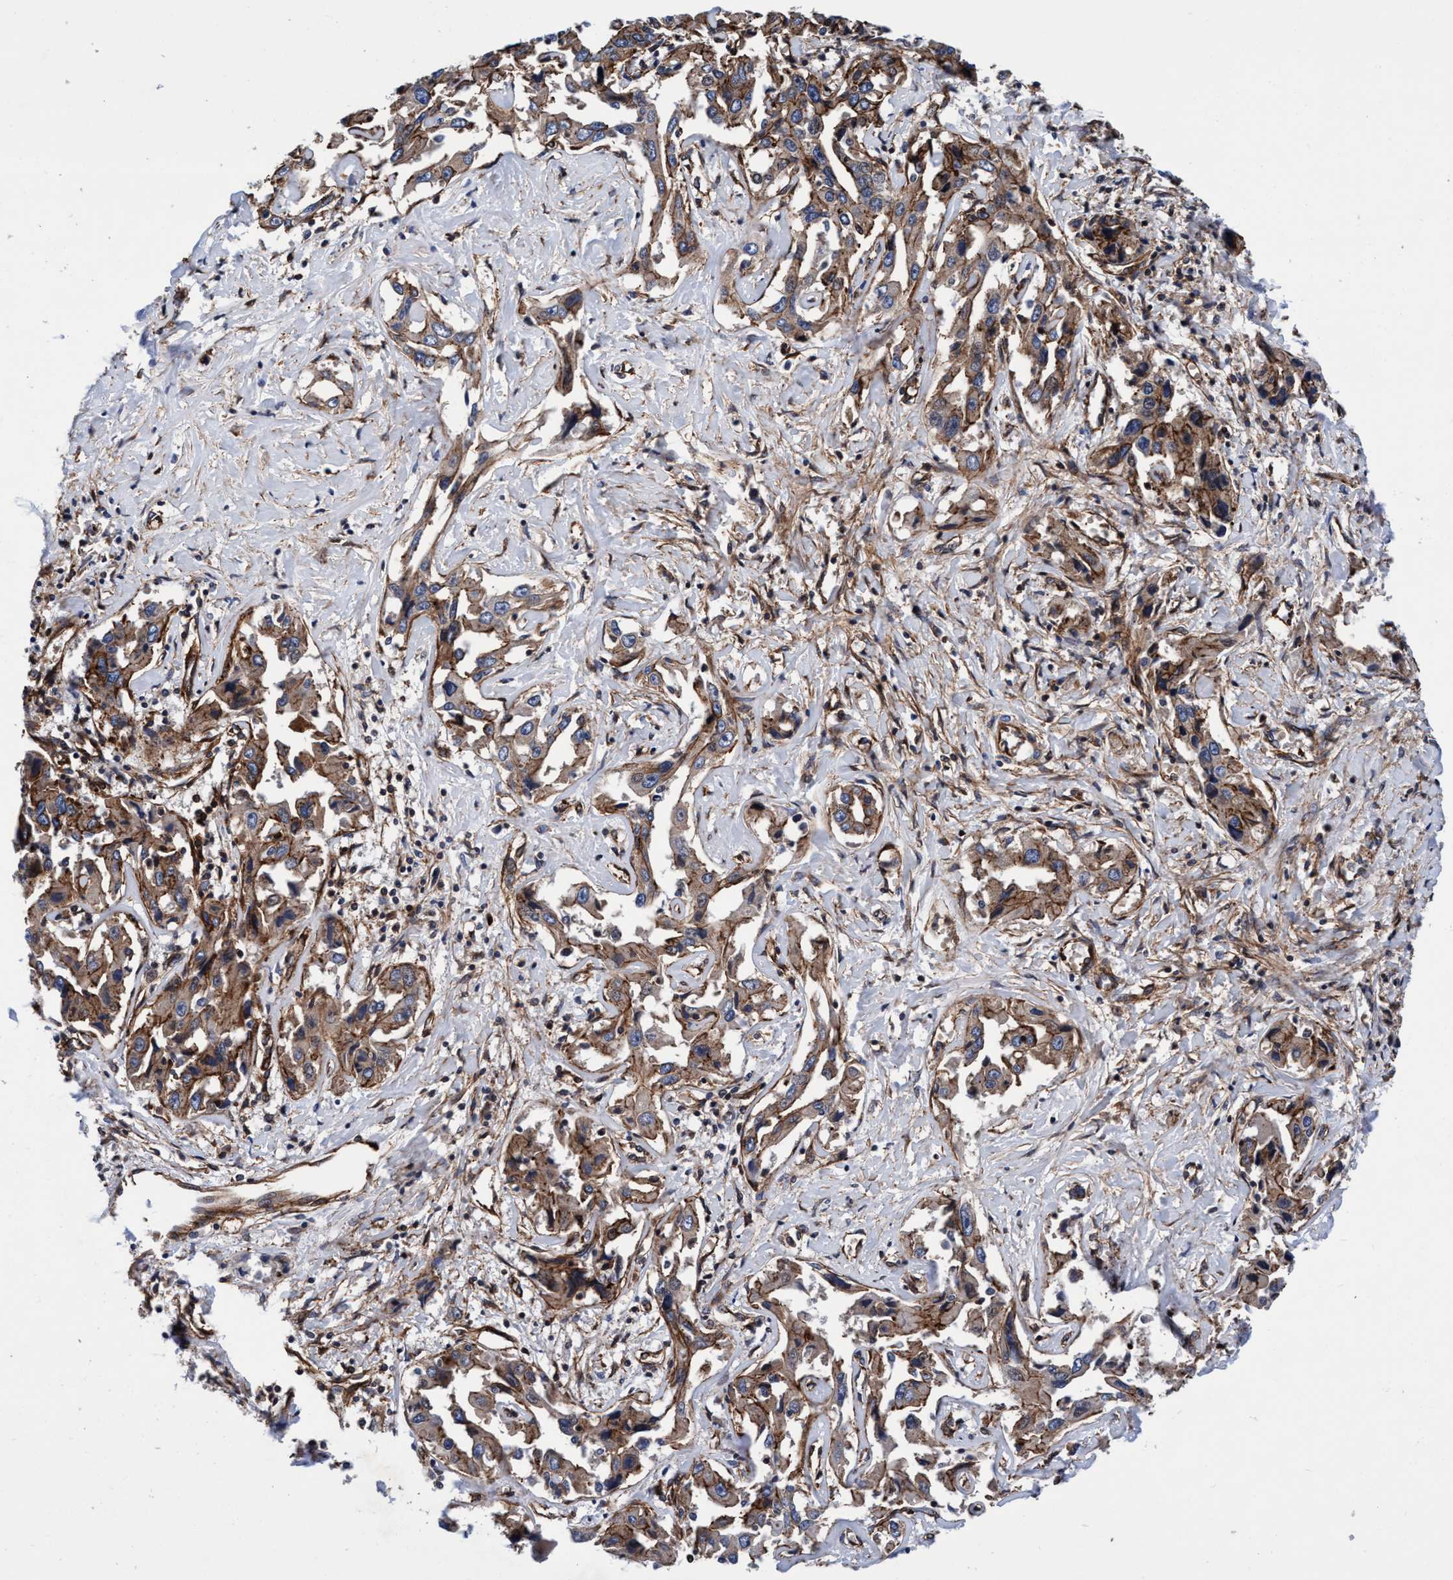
{"staining": {"intensity": "moderate", "quantity": ">75%", "location": "cytoplasmic/membranous"}, "tissue": "liver cancer", "cell_type": "Tumor cells", "image_type": "cancer", "snomed": [{"axis": "morphology", "description": "Cholangiocarcinoma"}, {"axis": "topography", "description": "Liver"}], "caption": "An immunohistochemistry histopathology image of neoplastic tissue is shown. Protein staining in brown shows moderate cytoplasmic/membranous positivity in cholangiocarcinoma (liver) within tumor cells. (brown staining indicates protein expression, while blue staining denotes nuclei).", "gene": "MCM3AP", "patient": {"sex": "male", "age": 59}}